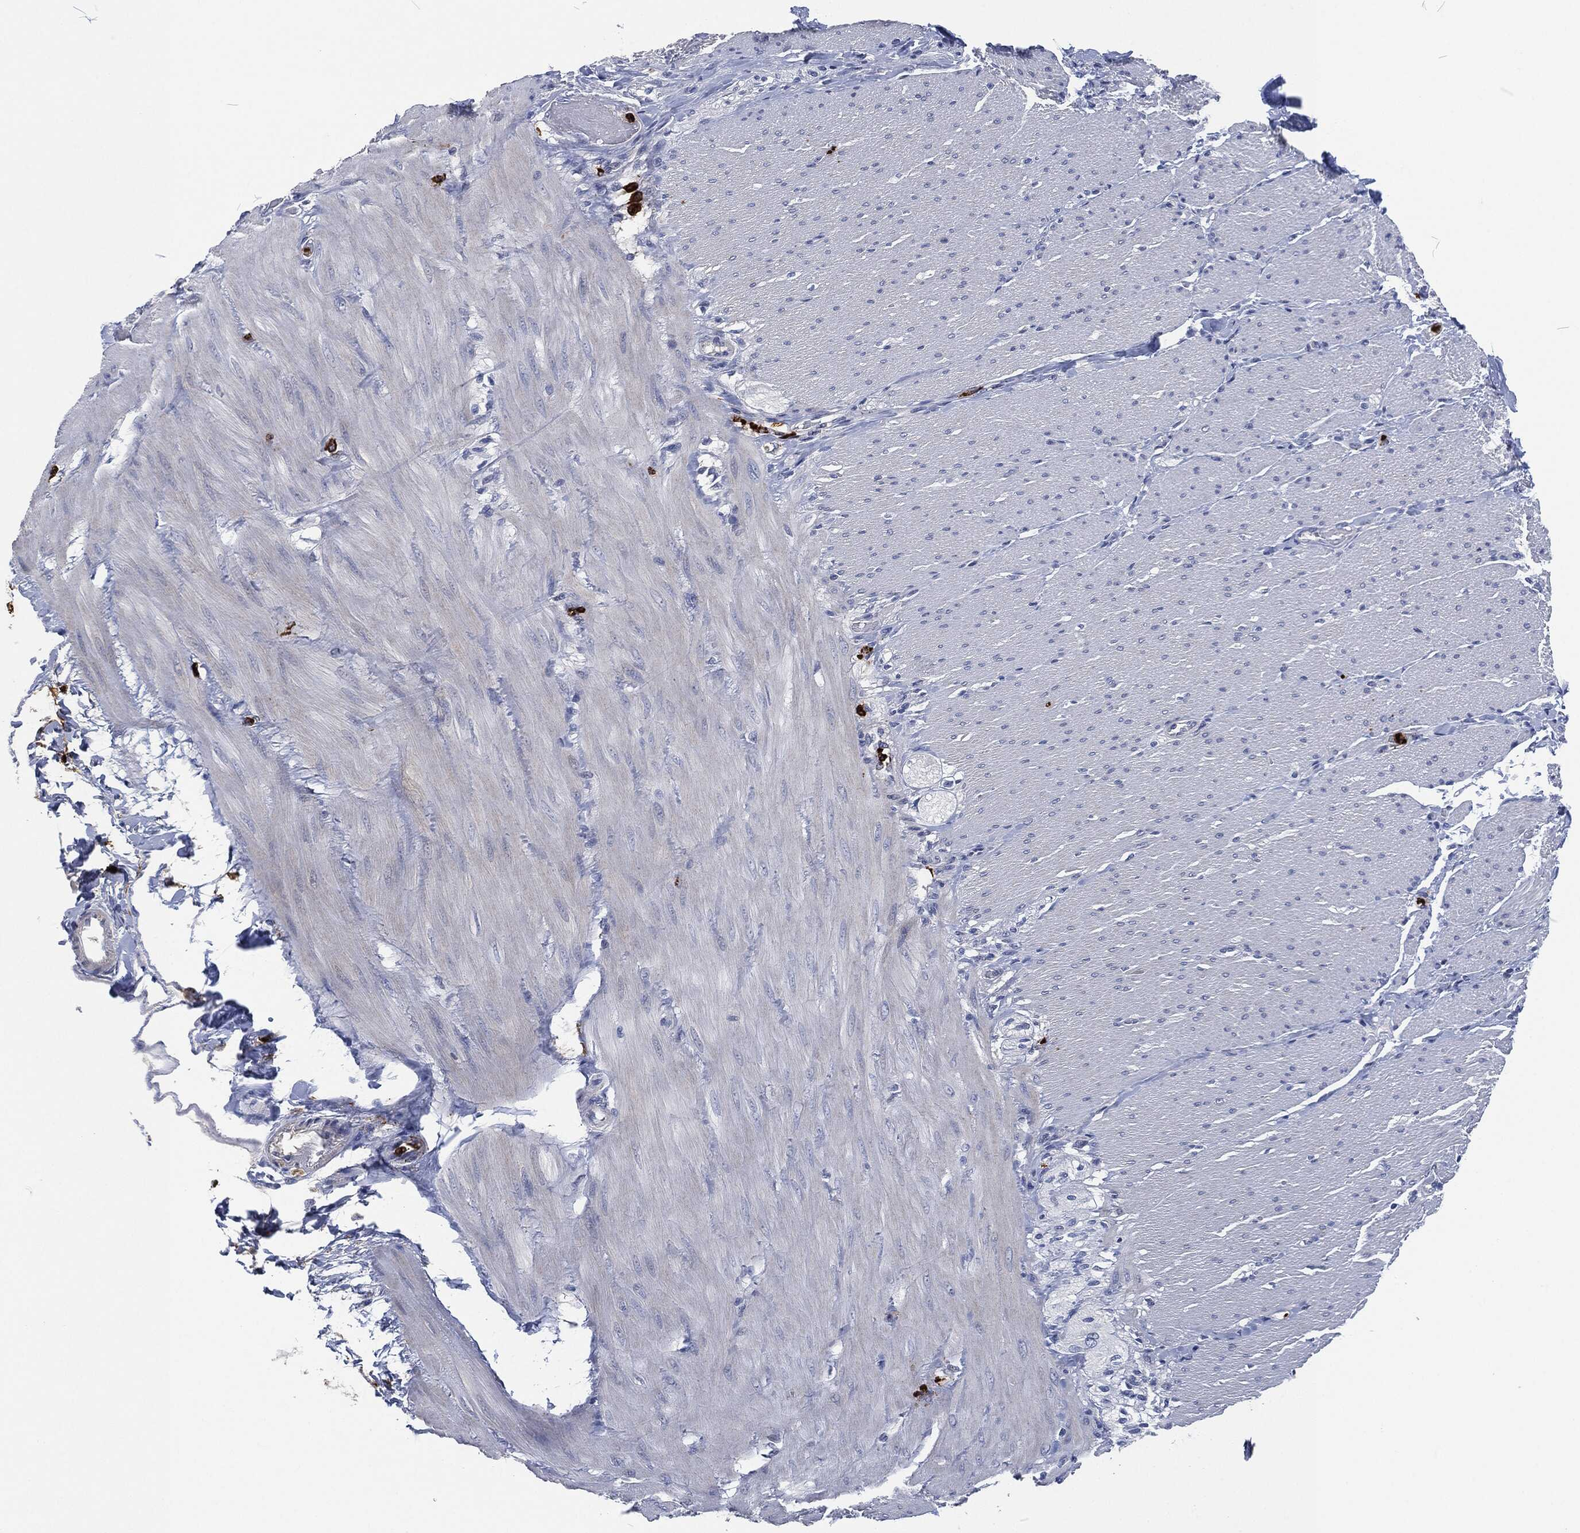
{"staining": {"intensity": "negative", "quantity": "none", "location": "none"}, "tissue": "adipose tissue", "cell_type": "Adipocytes", "image_type": "normal", "snomed": [{"axis": "morphology", "description": "Normal tissue, NOS"}, {"axis": "topography", "description": "Smooth muscle"}, {"axis": "topography", "description": "Duodenum"}, {"axis": "topography", "description": "Peripheral nerve tissue"}], "caption": "This is an IHC micrograph of benign human adipose tissue. There is no positivity in adipocytes.", "gene": "MPO", "patient": {"sex": "female", "age": 61}}